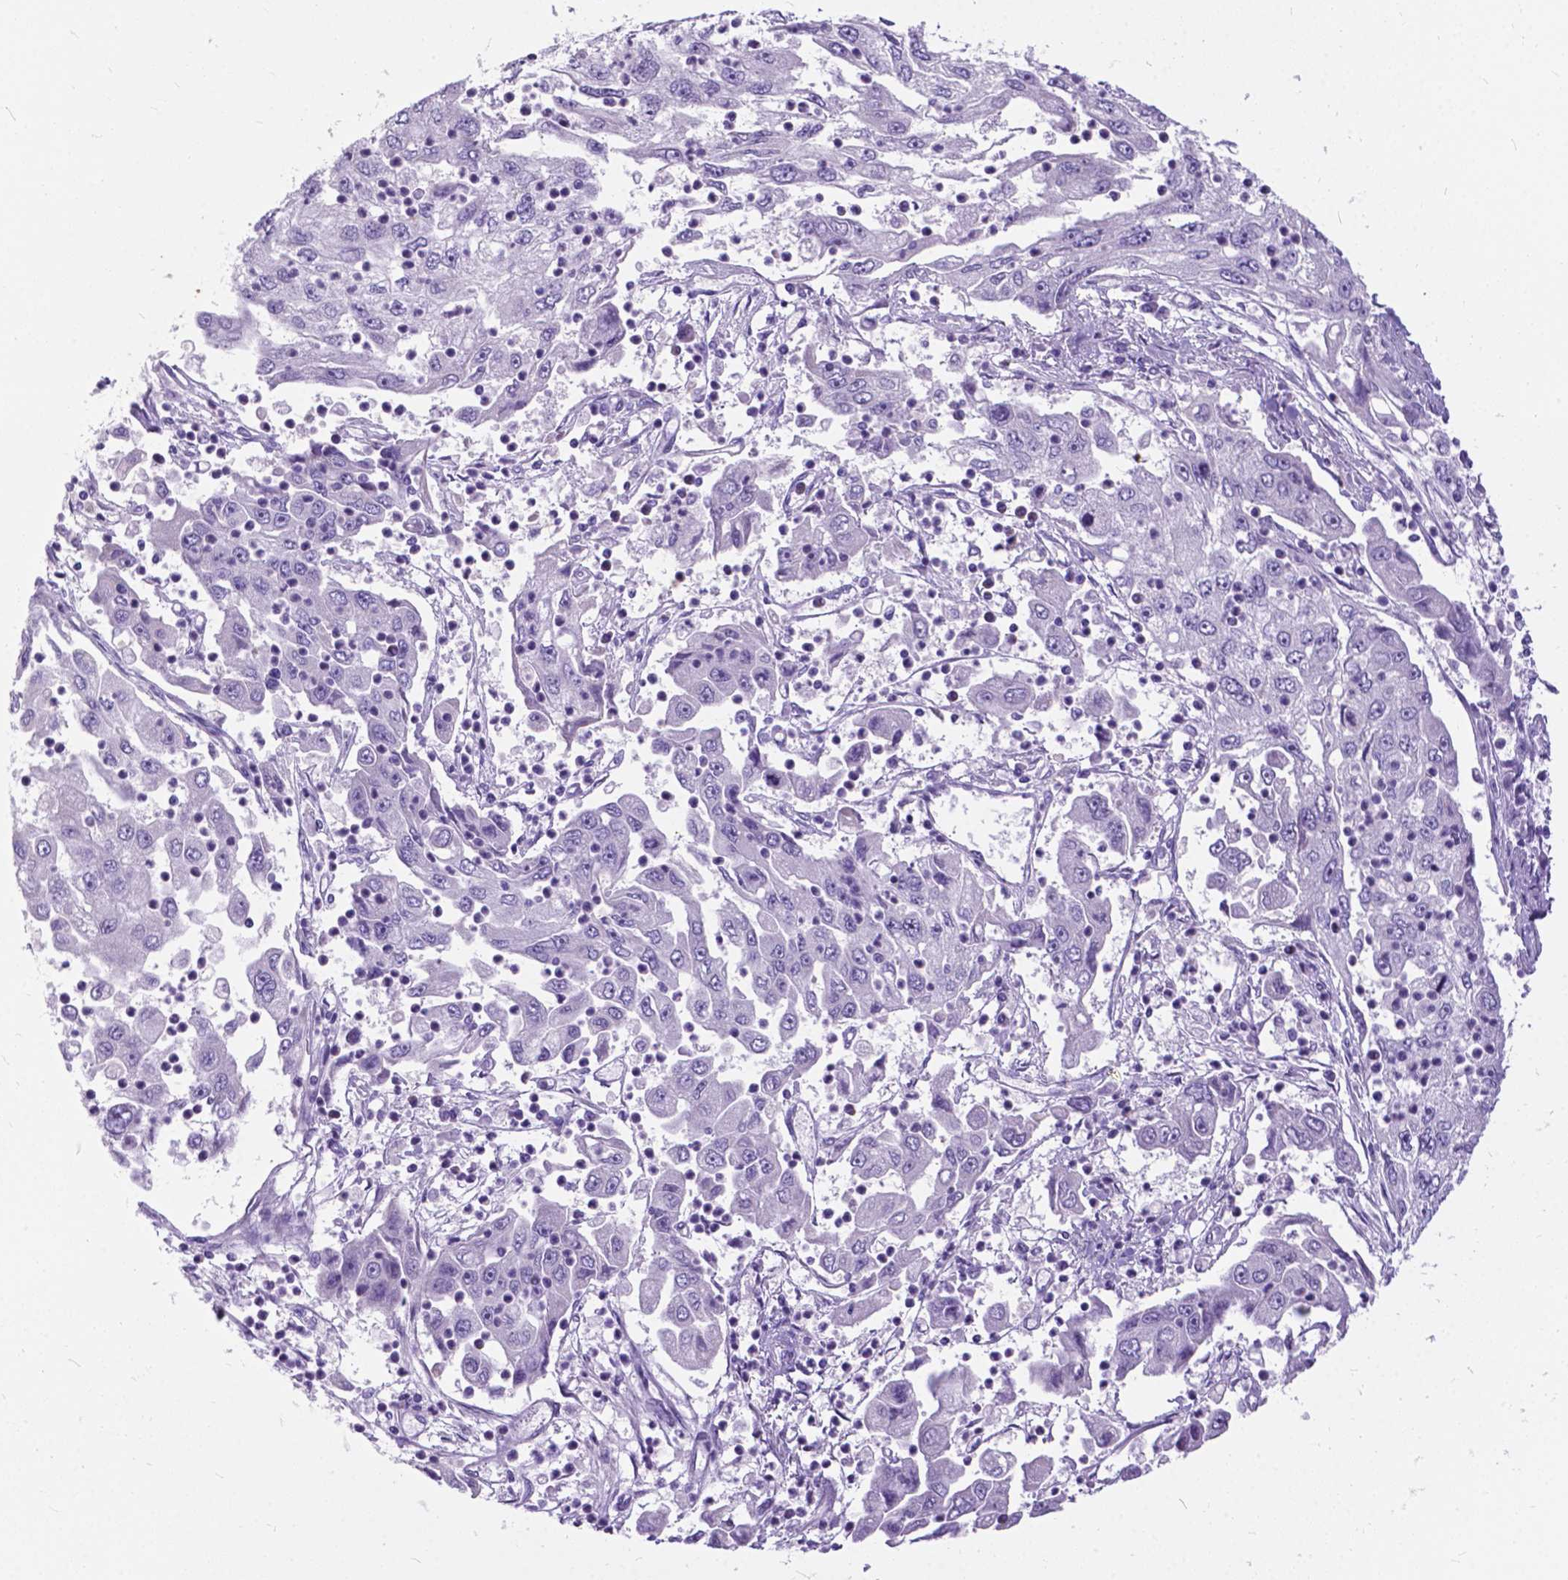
{"staining": {"intensity": "negative", "quantity": "none", "location": "none"}, "tissue": "cervical cancer", "cell_type": "Tumor cells", "image_type": "cancer", "snomed": [{"axis": "morphology", "description": "Squamous cell carcinoma, NOS"}, {"axis": "topography", "description": "Cervix"}], "caption": "DAB immunohistochemical staining of cervical cancer (squamous cell carcinoma) shows no significant positivity in tumor cells.", "gene": "BSND", "patient": {"sex": "female", "age": 36}}